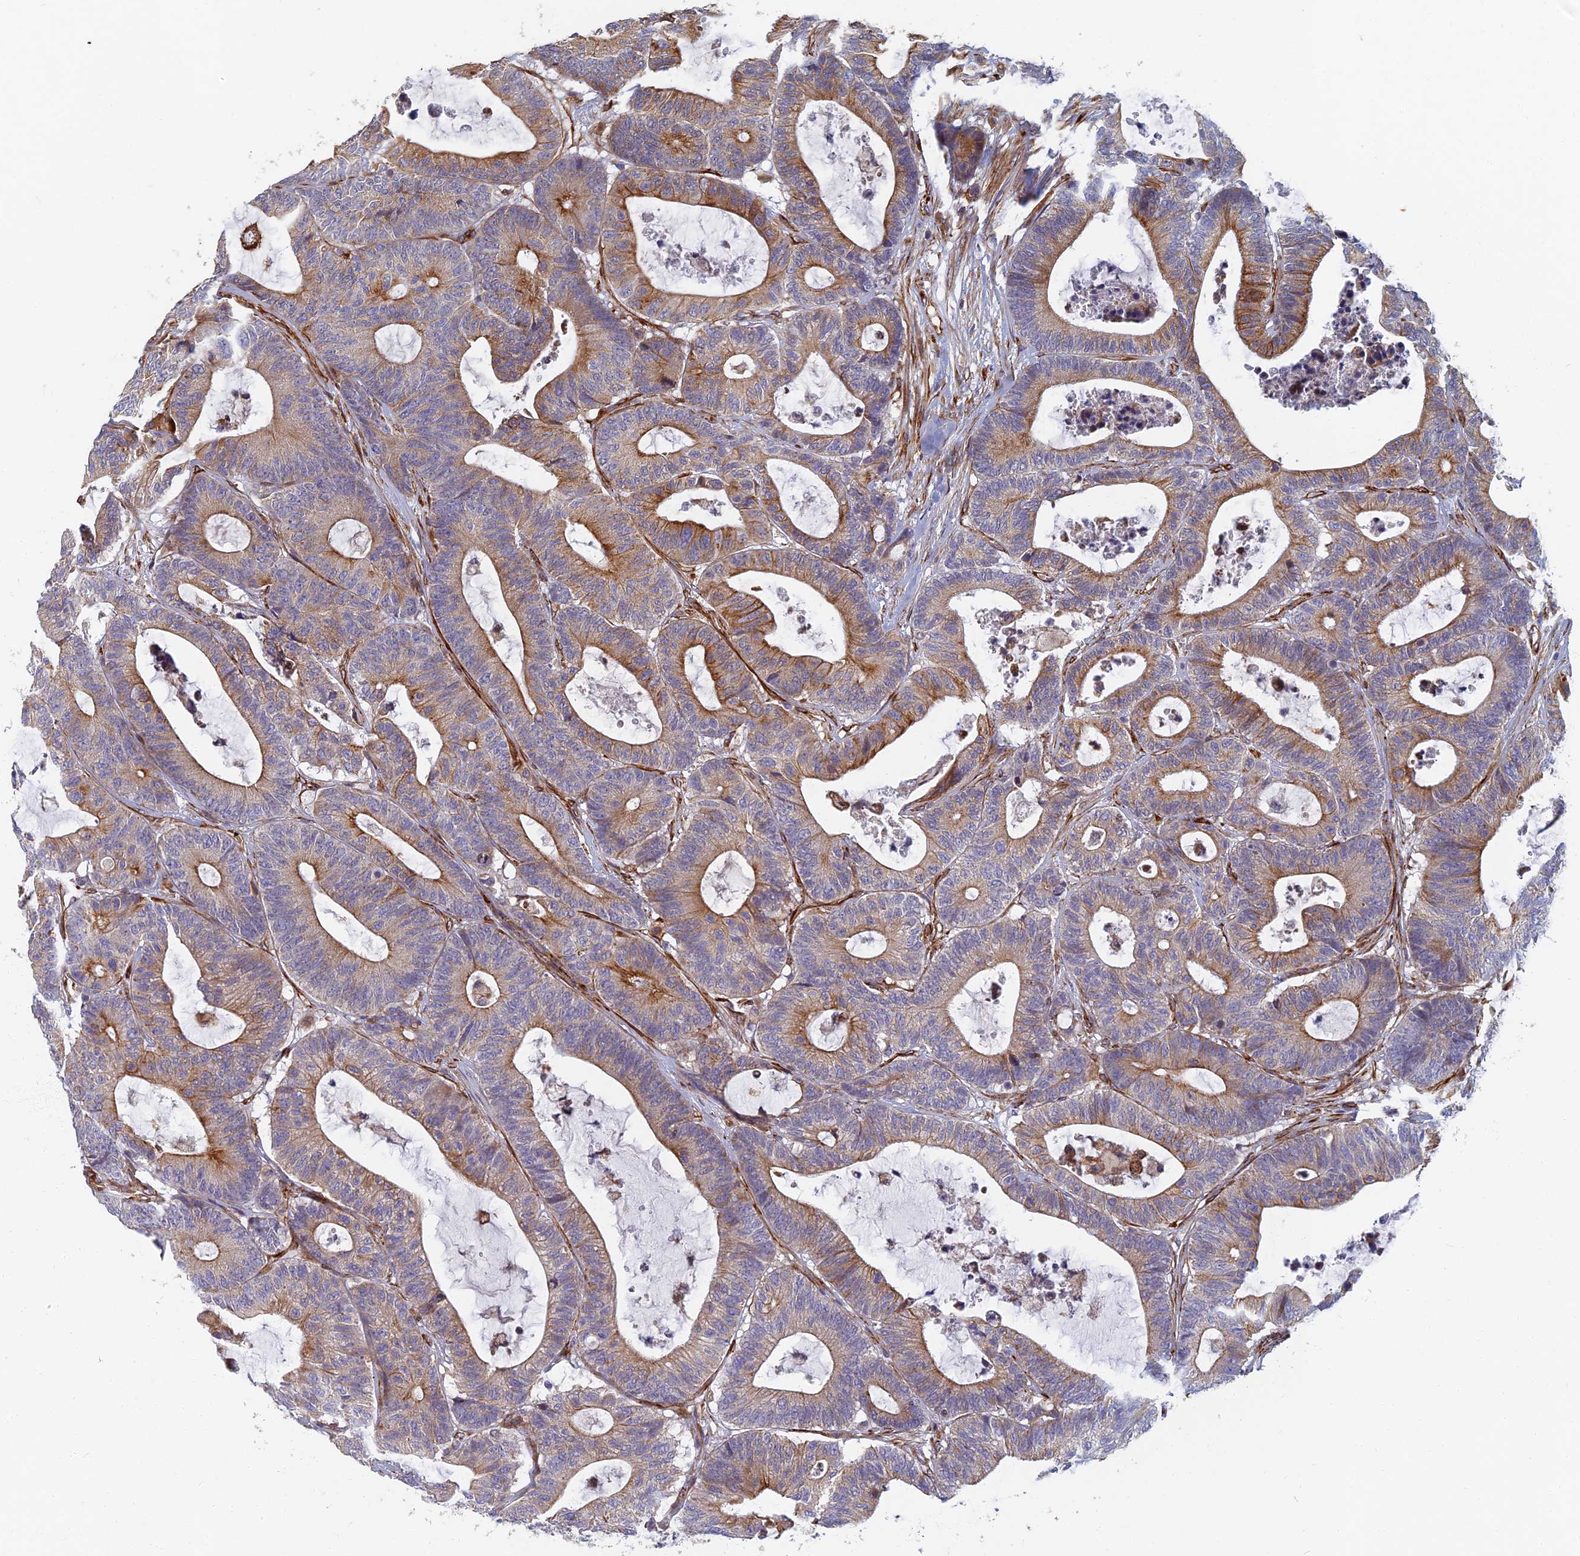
{"staining": {"intensity": "moderate", "quantity": ">75%", "location": "cytoplasmic/membranous"}, "tissue": "colorectal cancer", "cell_type": "Tumor cells", "image_type": "cancer", "snomed": [{"axis": "morphology", "description": "Adenocarcinoma, NOS"}, {"axis": "topography", "description": "Colon"}], "caption": "Immunohistochemical staining of colorectal adenocarcinoma exhibits medium levels of moderate cytoplasmic/membranous protein staining in approximately >75% of tumor cells.", "gene": "ABCB10", "patient": {"sex": "female", "age": 84}}